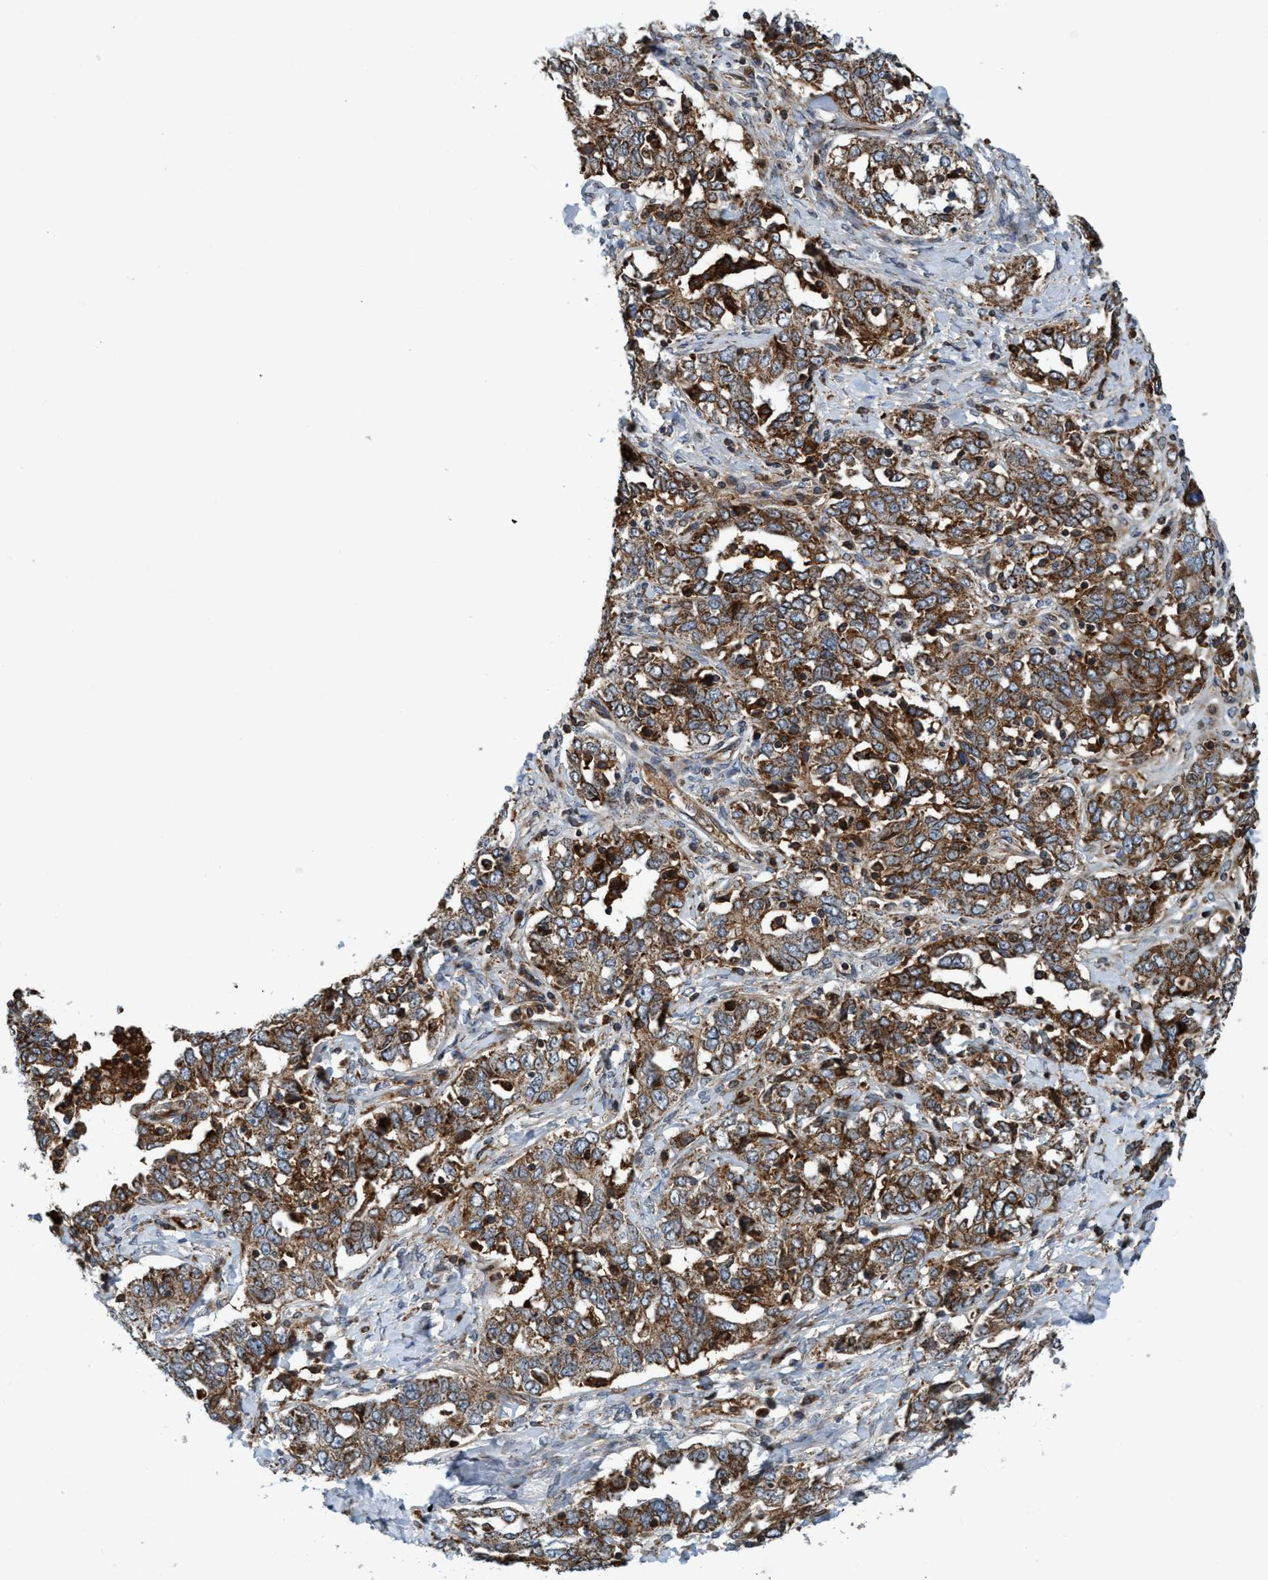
{"staining": {"intensity": "moderate", "quantity": ">75%", "location": "cytoplasmic/membranous"}, "tissue": "ovarian cancer", "cell_type": "Tumor cells", "image_type": "cancer", "snomed": [{"axis": "morphology", "description": "Cystadenocarcinoma, mucinous, NOS"}, {"axis": "topography", "description": "Ovary"}], "caption": "Immunohistochemical staining of mucinous cystadenocarcinoma (ovarian) shows moderate cytoplasmic/membranous protein staining in approximately >75% of tumor cells. The staining was performed using DAB (3,3'-diaminobenzidine) to visualize the protein expression in brown, while the nuclei were stained in blue with hematoxylin (Magnification: 20x).", "gene": "SLC16A3", "patient": {"sex": "female", "age": 73}}